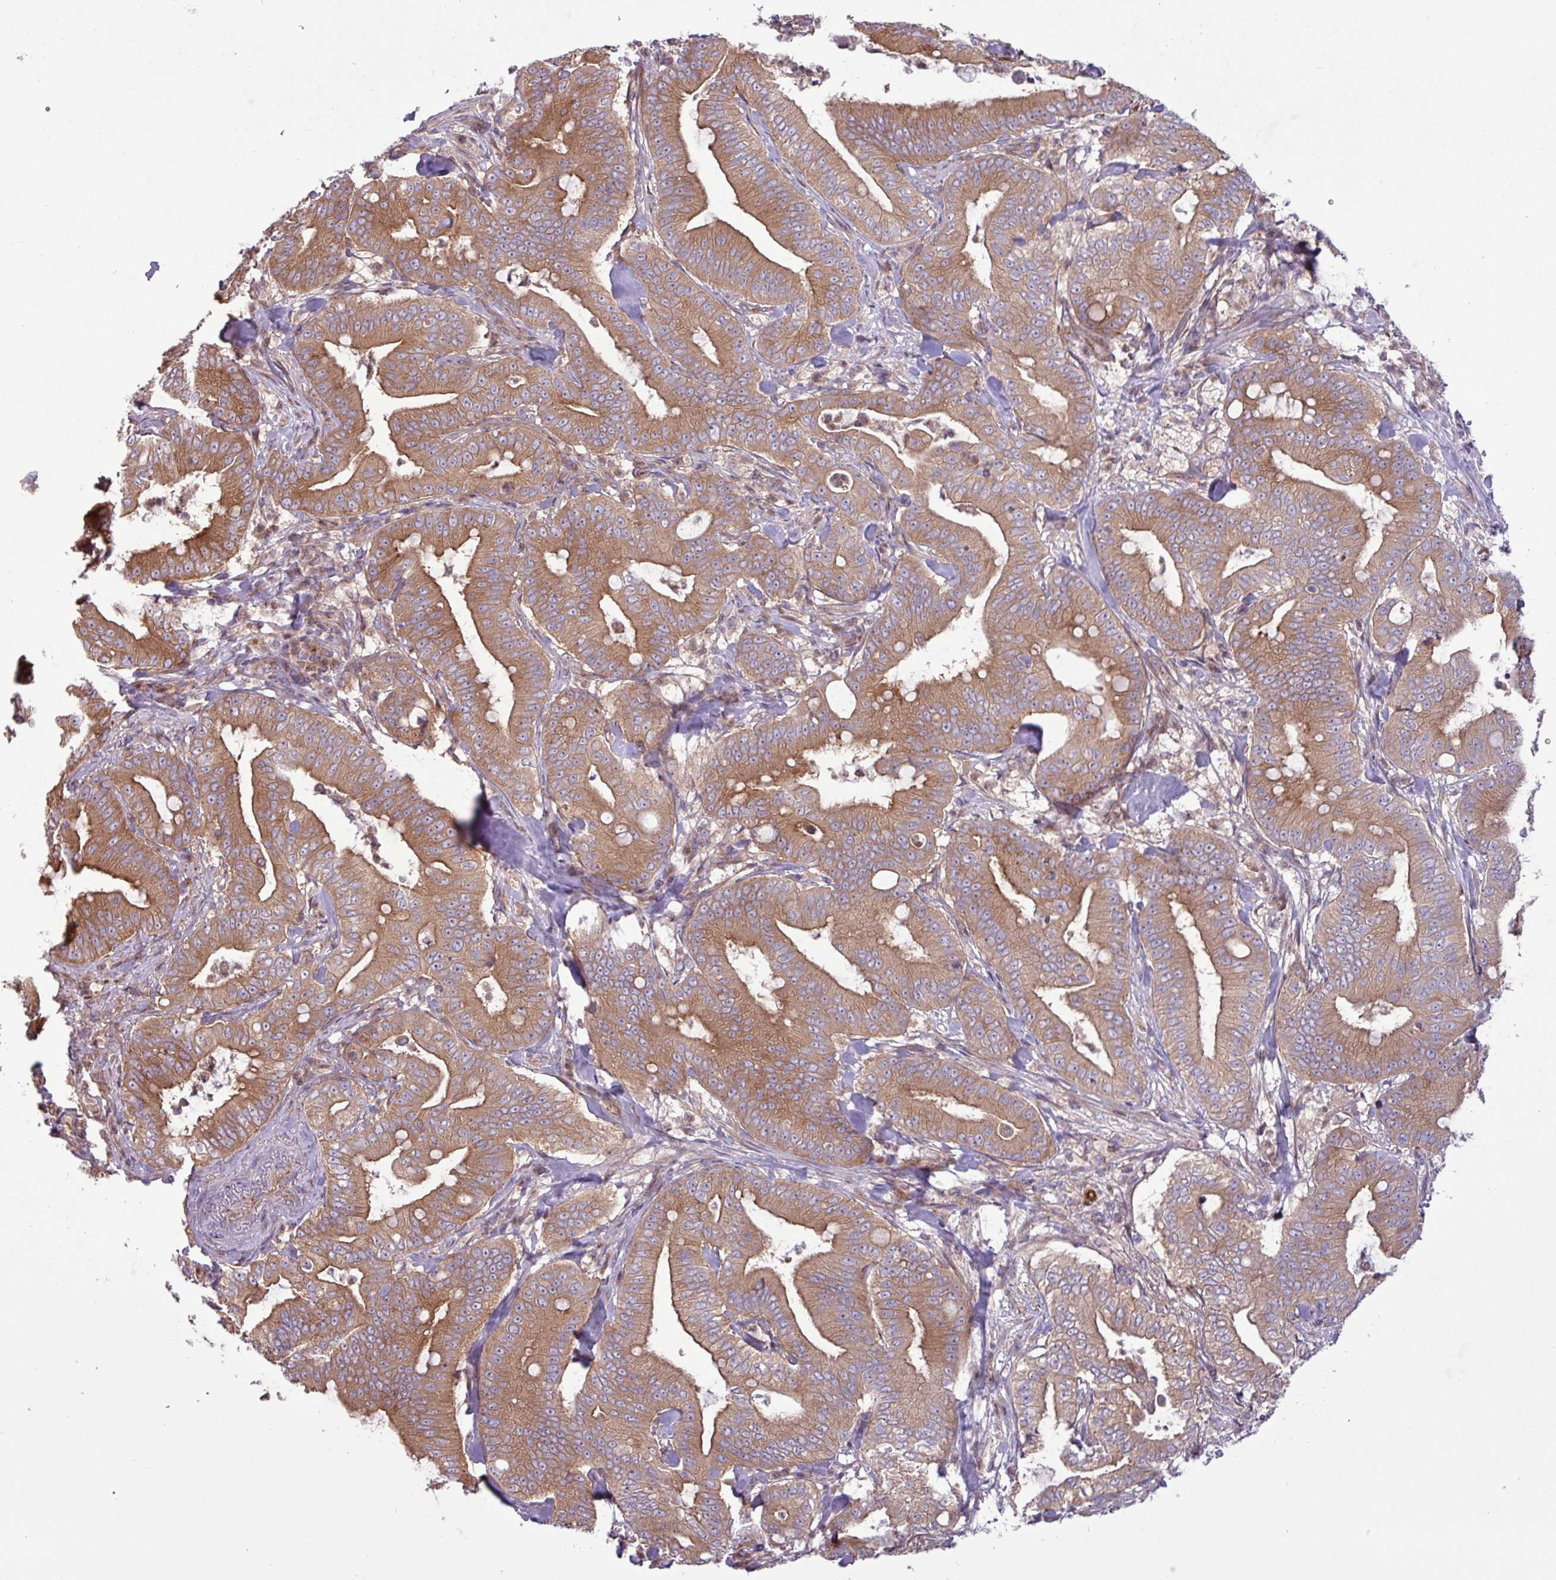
{"staining": {"intensity": "moderate", "quantity": ">75%", "location": "cytoplasmic/membranous"}, "tissue": "pancreatic cancer", "cell_type": "Tumor cells", "image_type": "cancer", "snomed": [{"axis": "morphology", "description": "Adenocarcinoma, NOS"}, {"axis": "topography", "description": "Pancreas"}], "caption": "The immunohistochemical stain labels moderate cytoplasmic/membranous expression in tumor cells of pancreatic adenocarcinoma tissue.", "gene": "RAB19", "patient": {"sex": "male", "age": 71}}